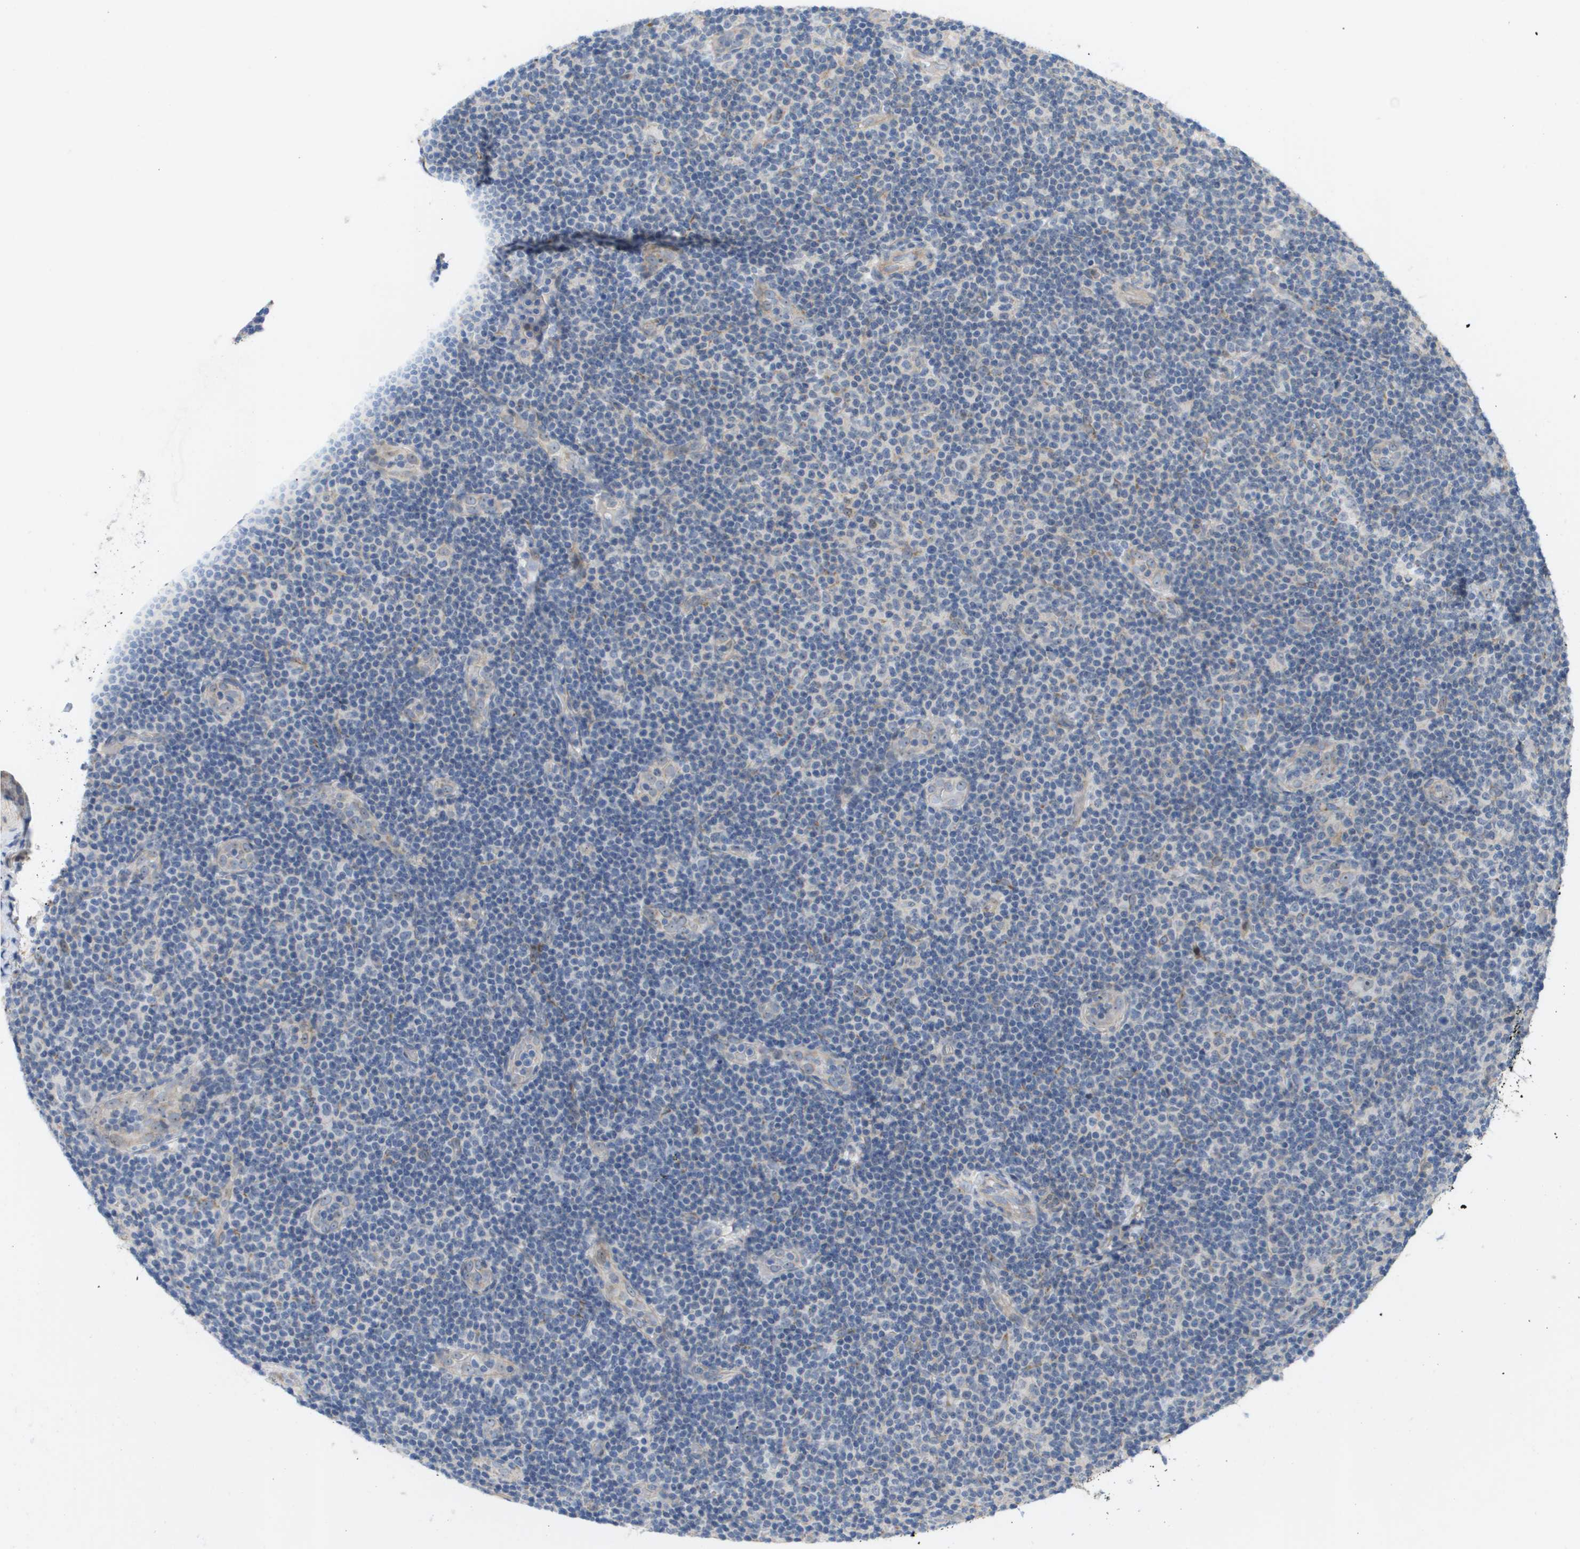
{"staining": {"intensity": "negative", "quantity": "none", "location": "none"}, "tissue": "lymphoma", "cell_type": "Tumor cells", "image_type": "cancer", "snomed": [{"axis": "morphology", "description": "Malignant lymphoma, non-Hodgkin's type, Low grade"}, {"axis": "topography", "description": "Lymph node"}], "caption": "Human low-grade malignant lymphoma, non-Hodgkin's type stained for a protein using immunohistochemistry exhibits no expression in tumor cells.", "gene": "MTARC2", "patient": {"sex": "male", "age": 83}}